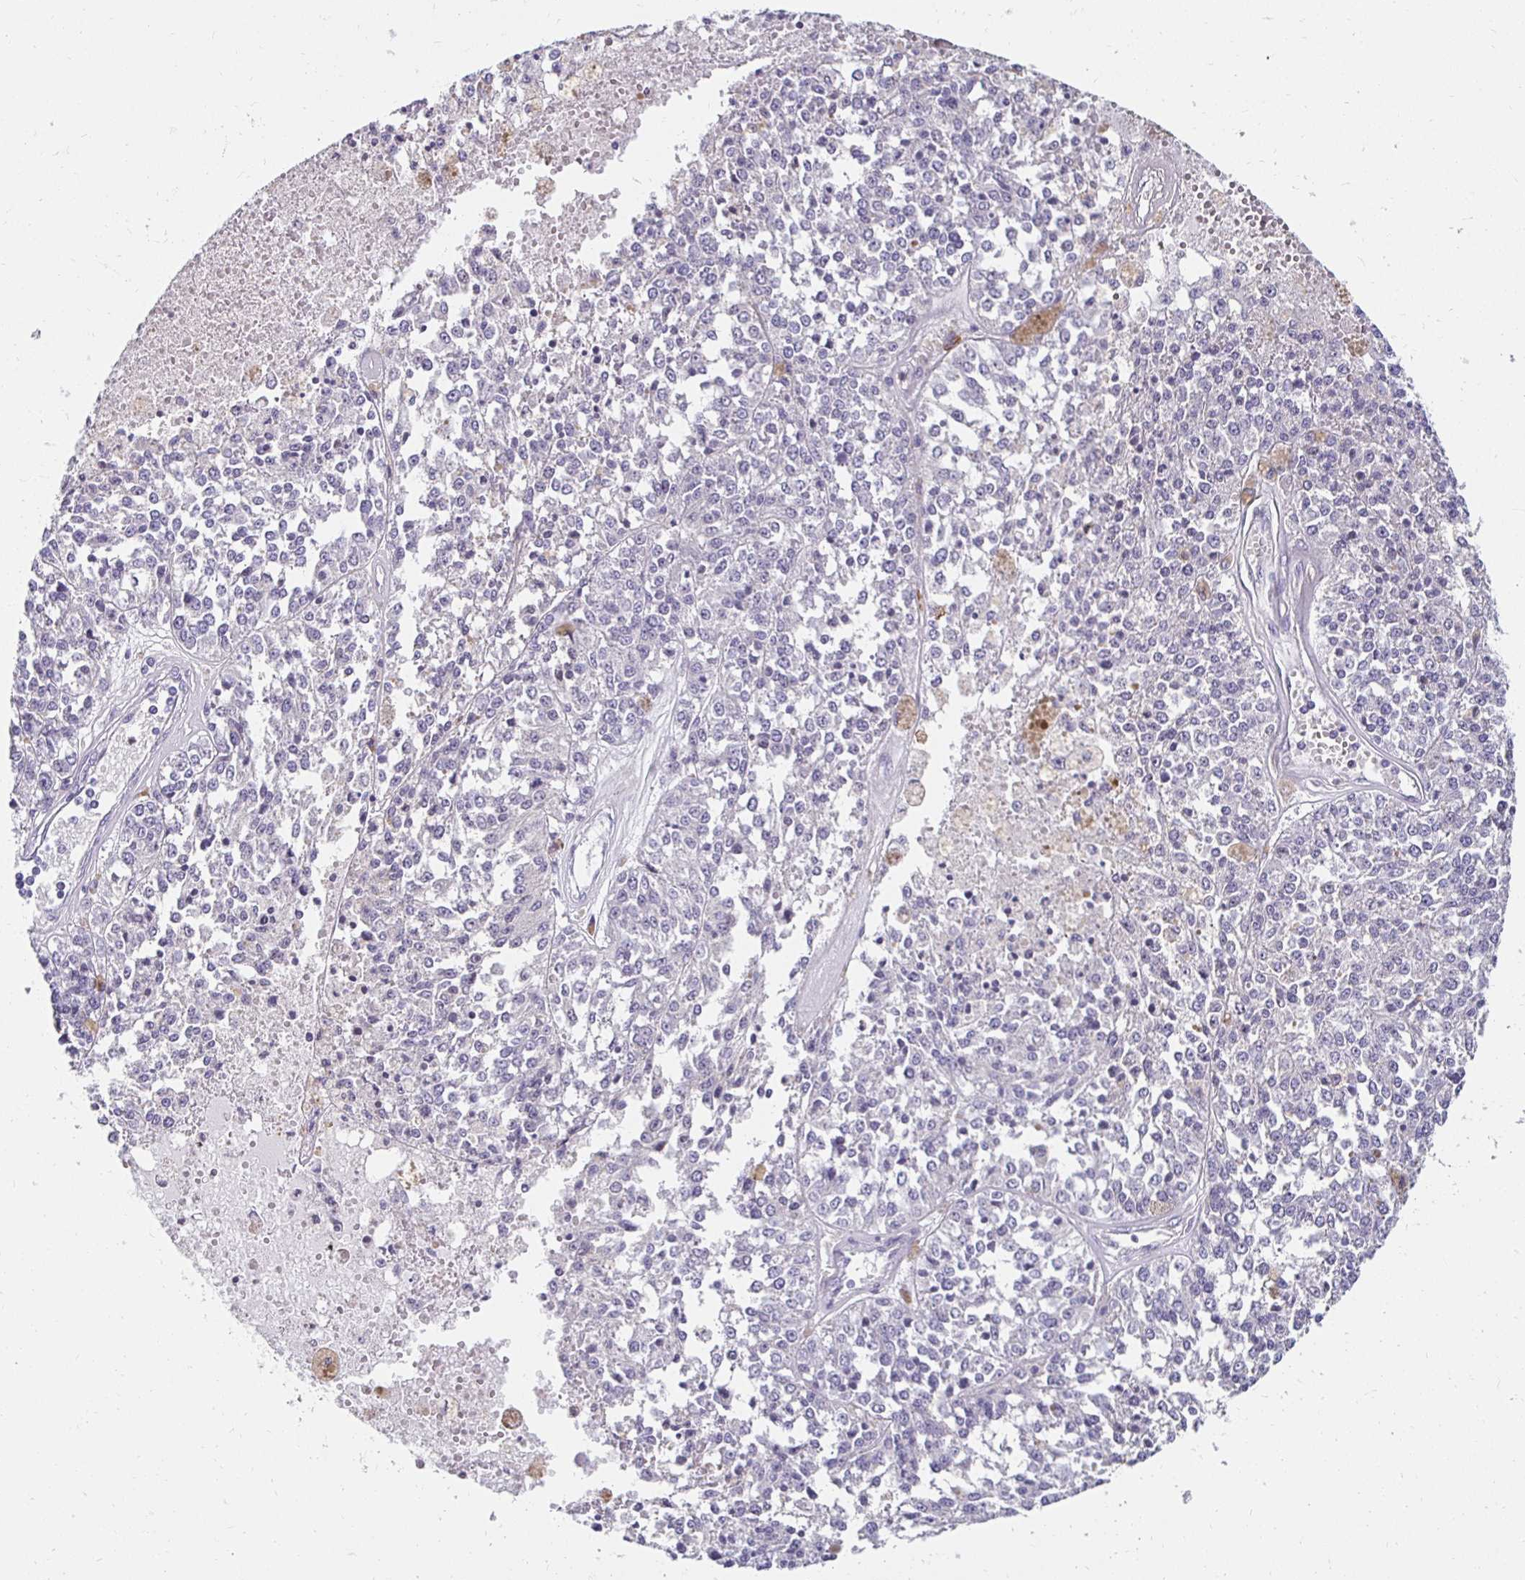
{"staining": {"intensity": "negative", "quantity": "none", "location": "none"}, "tissue": "melanoma", "cell_type": "Tumor cells", "image_type": "cancer", "snomed": [{"axis": "morphology", "description": "Malignant melanoma, Metastatic site"}, {"axis": "topography", "description": "Lymph node"}], "caption": "Malignant melanoma (metastatic site) was stained to show a protein in brown. There is no significant expression in tumor cells. (Immunohistochemistry (ihc), brightfield microscopy, high magnification).", "gene": "PADI2", "patient": {"sex": "female", "age": 64}}